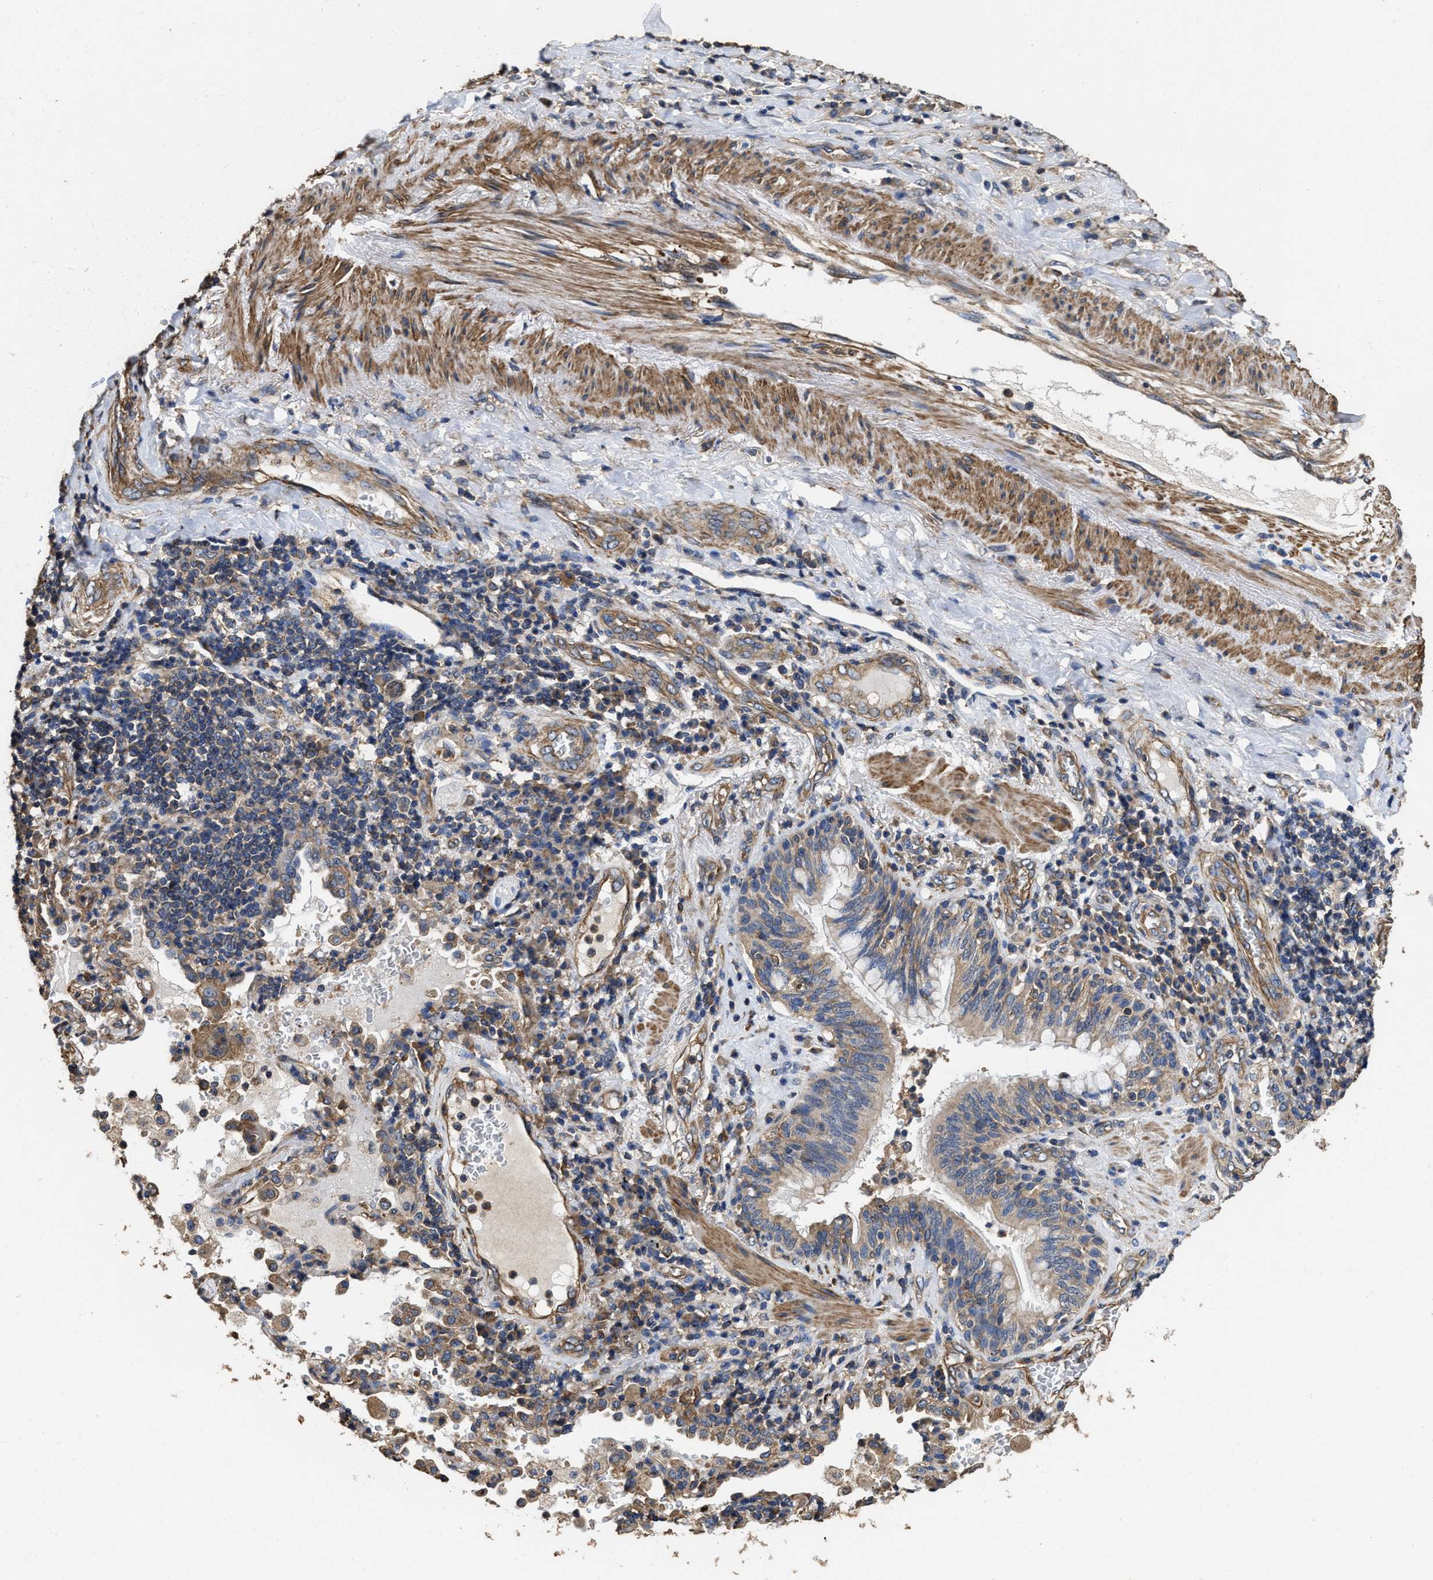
{"staining": {"intensity": "weak", "quantity": ">75%", "location": "cytoplasmic/membranous"}, "tissue": "lung cancer", "cell_type": "Tumor cells", "image_type": "cancer", "snomed": [{"axis": "morphology", "description": "Adenocarcinoma, NOS"}, {"axis": "topography", "description": "Lung"}], "caption": "Adenocarcinoma (lung) was stained to show a protein in brown. There is low levels of weak cytoplasmic/membranous staining in approximately >75% of tumor cells.", "gene": "SFXN4", "patient": {"sex": "male", "age": 64}}